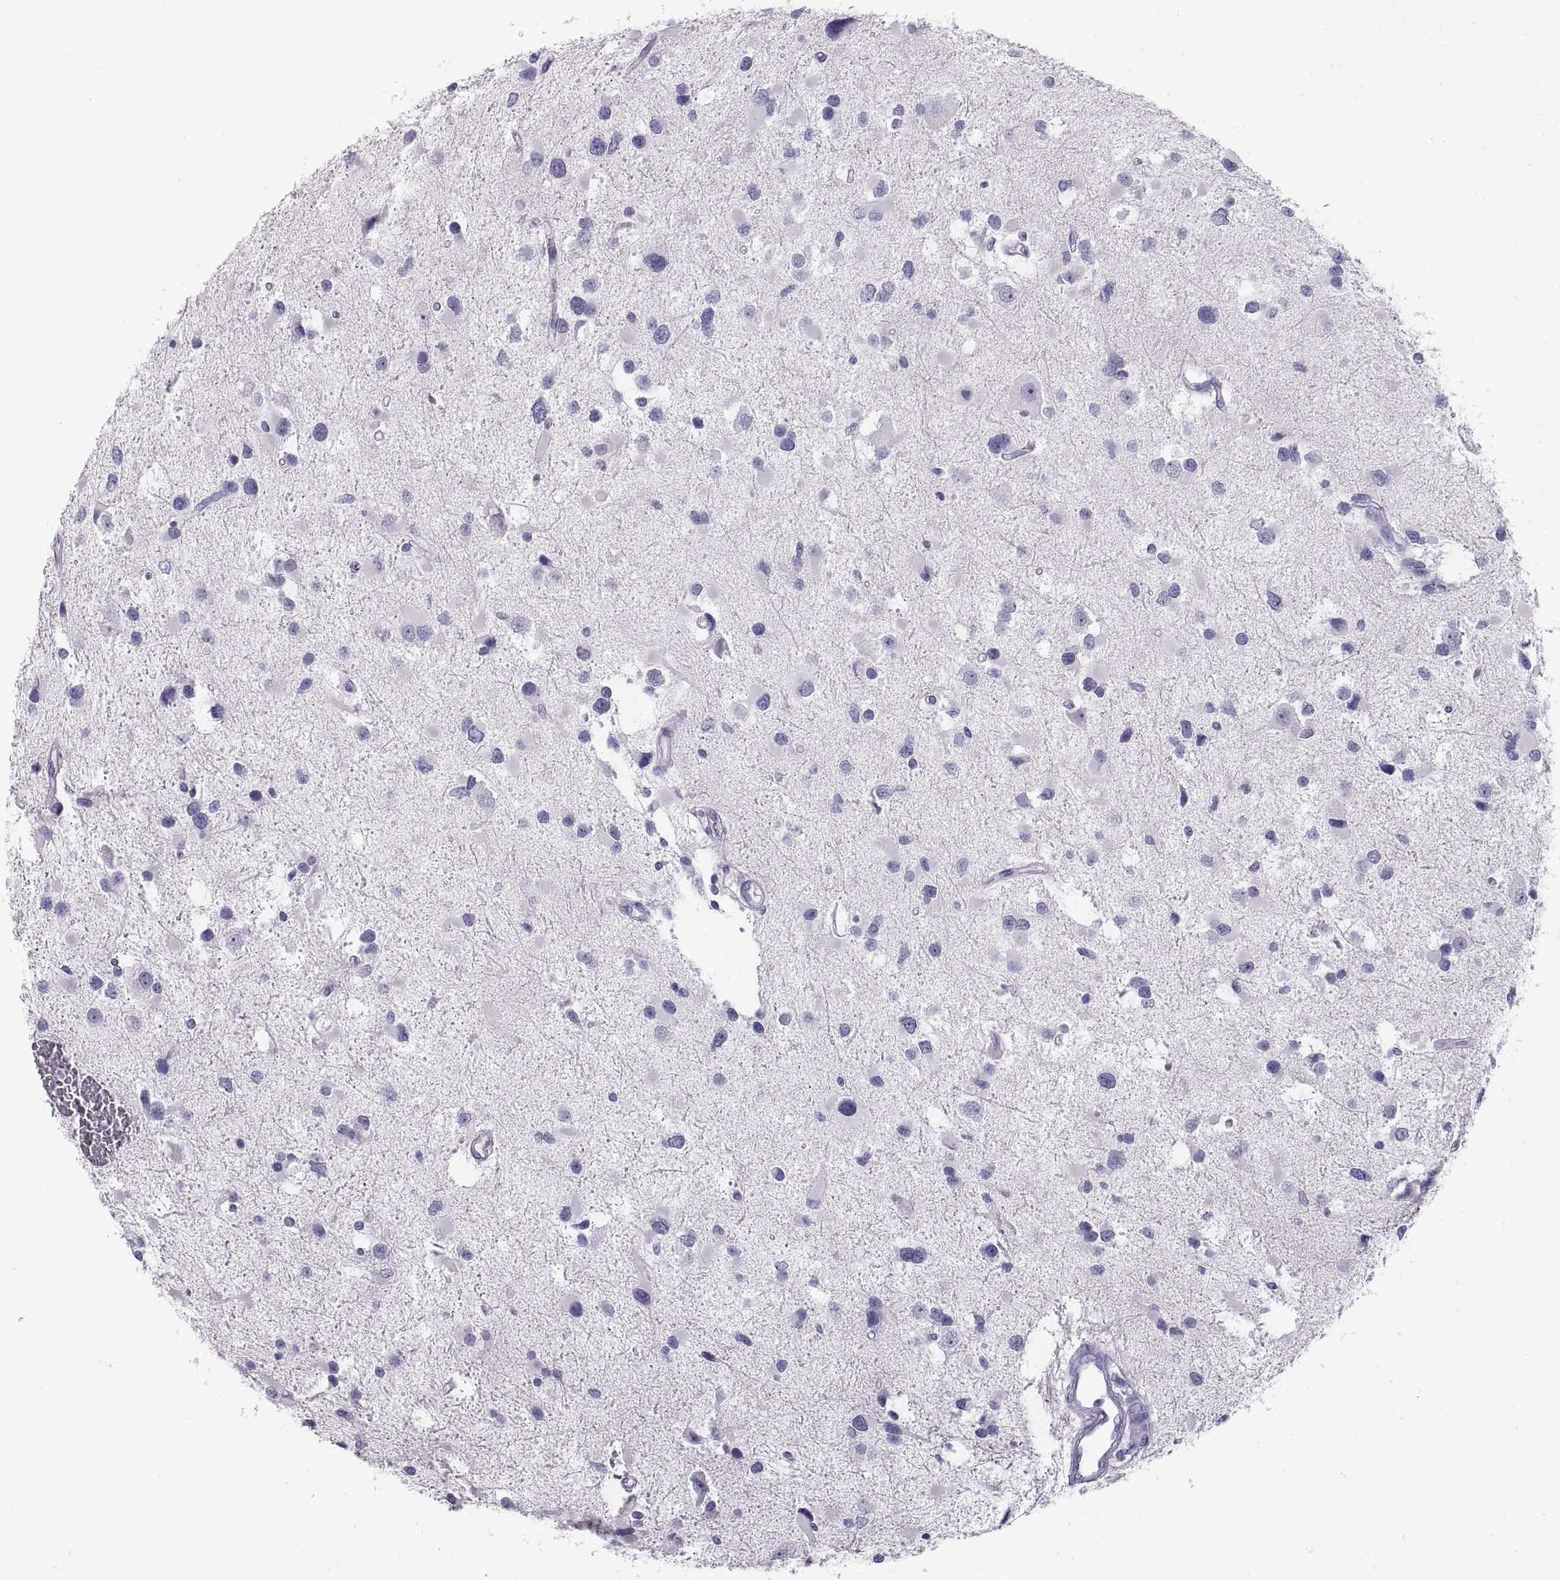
{"staining": {"intensity": "negative", "quantity": "none", "location": "none"}, "tissue": "glioma", "cell_type": "Tumor cells", "image_type": "cancer", "snomed": [{"axis": "morphology", "description": "Glioma, malignant, Low grade"}, {"axis": "topography", "description": "Brain"}], "caption": "Photomicrograph shows no significant protein expression in tumor cells of malignant glioma (low-grade).", "gene": "RLBP1", "patient": {"sex": "female", "age": 32}}